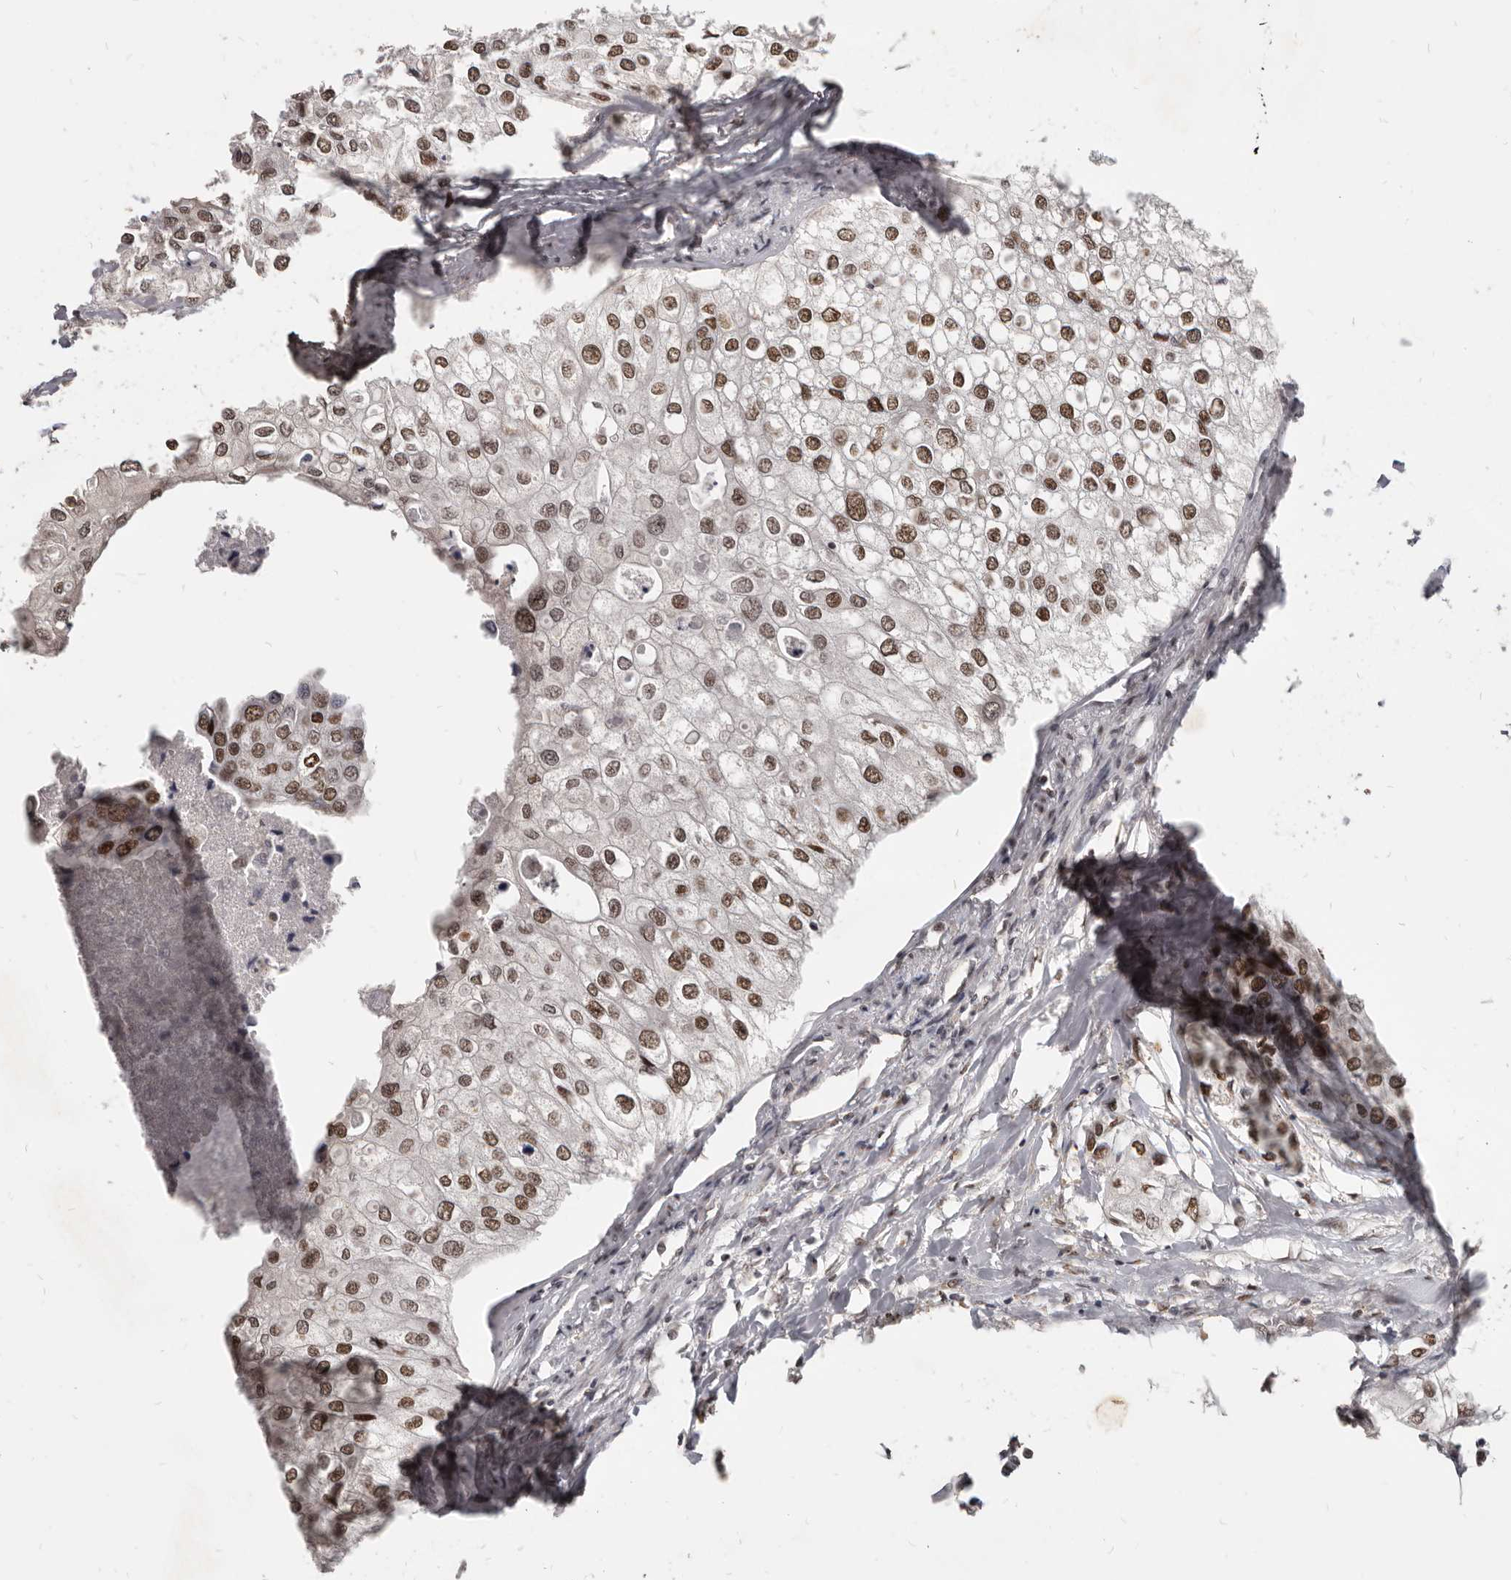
{"staining": {"intensity": "strong", "quantity": ">75%", "location": "nuclear"}, "tissue": "urothelial cancer", "cell_type": "Tumor cells", "image_type": "cancer", "snomed": [{"axis": "morphology", "description": "Urothelial carcinoma, High grade"}, {"axis": "topography", "description": "Urinary bladder"}], "caption": "Strong nuclear staining for a protein is appreciated in approximately >75% of tumor cells of urothelial cancer using IHC.", "gene": "ATF5", "patient": {"sex": "male", "age": 64}}